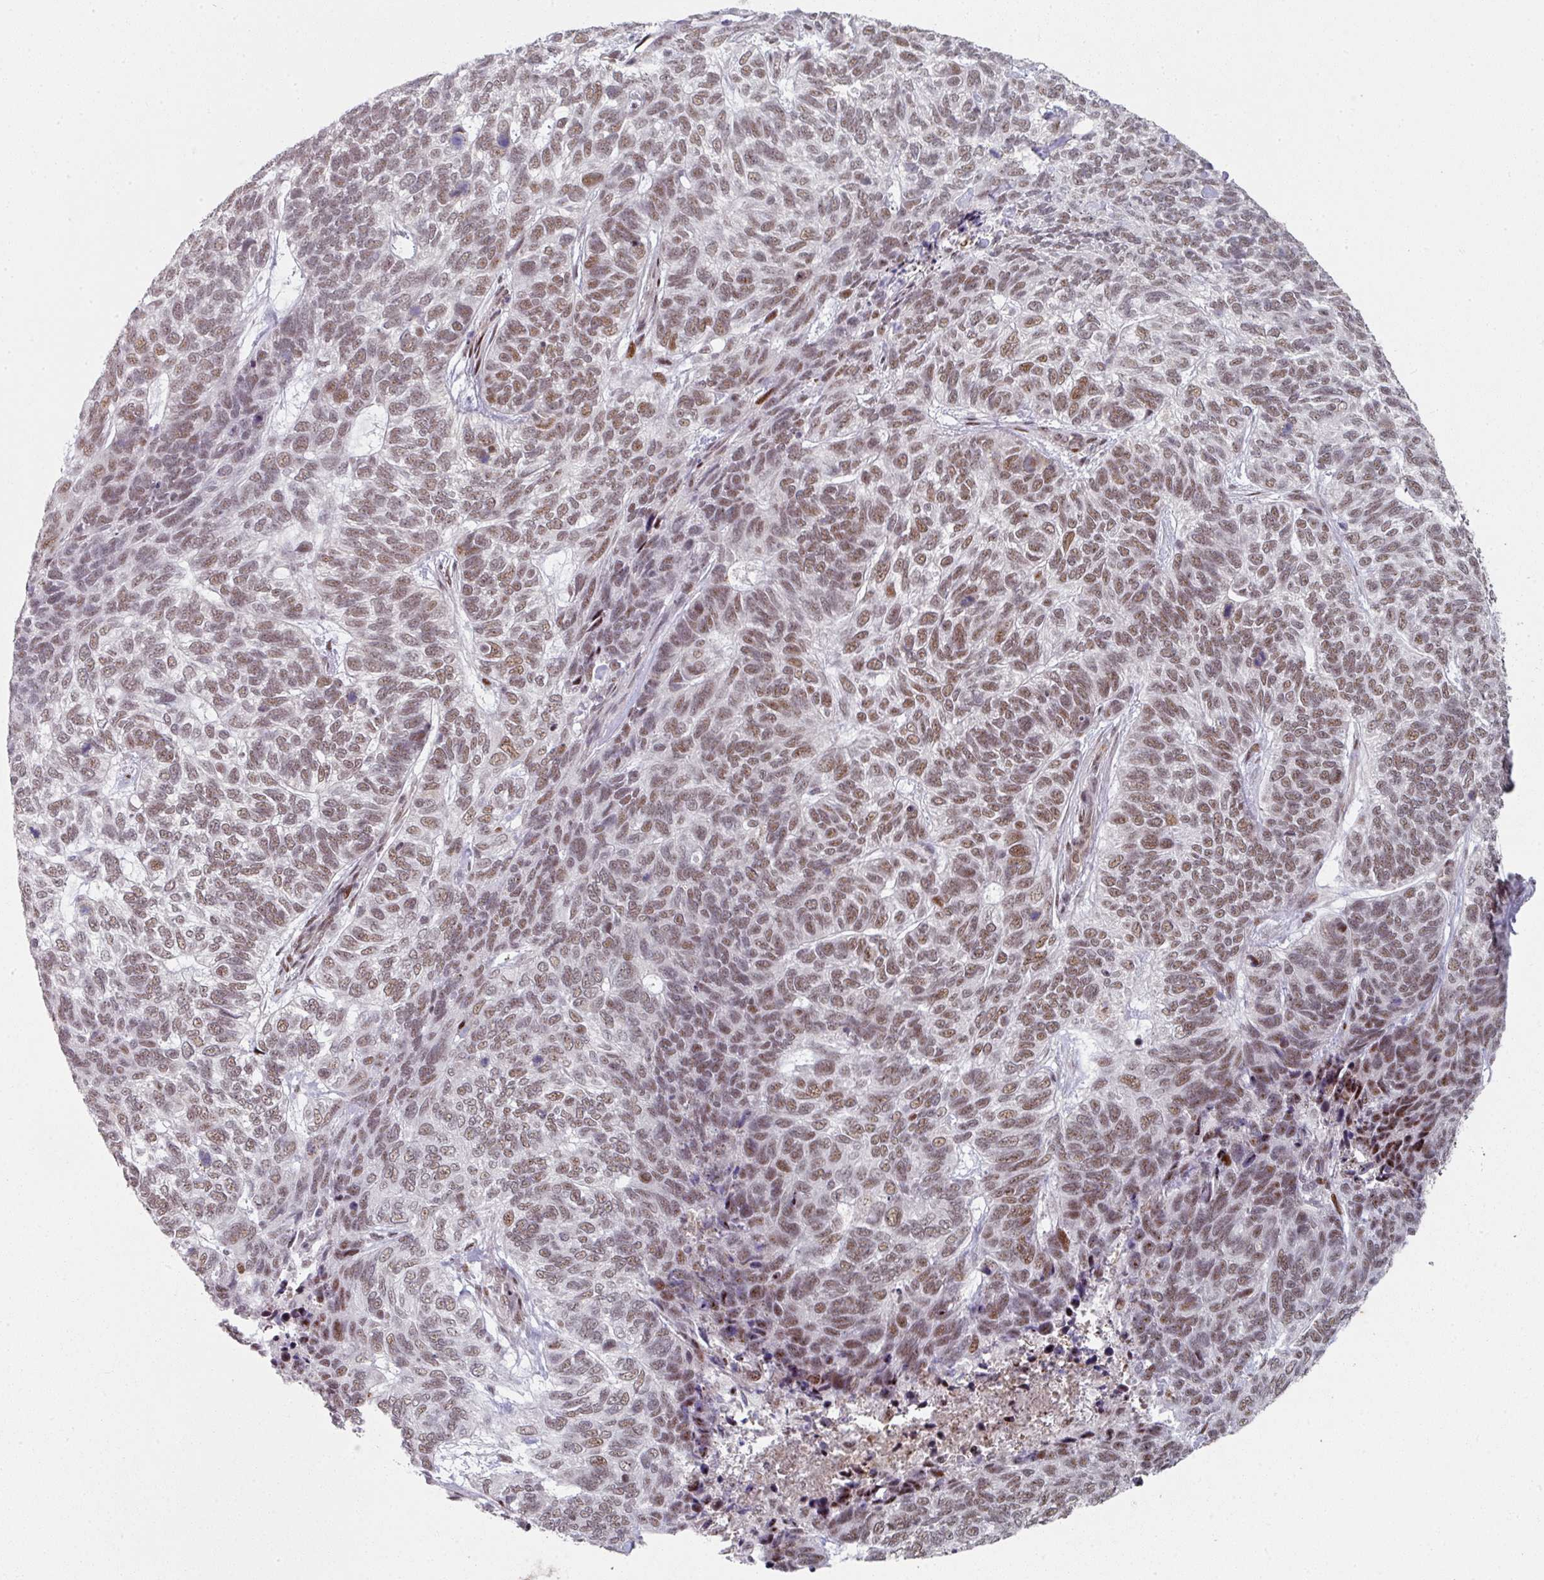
{"staining": {"intensity": "moderate", "quantity": ">75%", "location": "nuclear"}, "tissue": "skin cancer", "cell_type": "Tumor cells", "image_type": "cancer", "snomed": [{"axis": "morphology", "description": "Basal cell carcinoma"}, {"axis": "topography", "description": "Skin"}], "caption": "Skin cancer (basal cell carcinoma) stained for a protein displays moderate nuclear positivity in tumor cells. Using DAB (3,3'-diaminobenzidine) (brown) and hematoxylin (blue) stains, captured at high magnification using brightfield microscopy.", "gene": "SF3B5", "patient": {"sex": "female", "age": 65}}